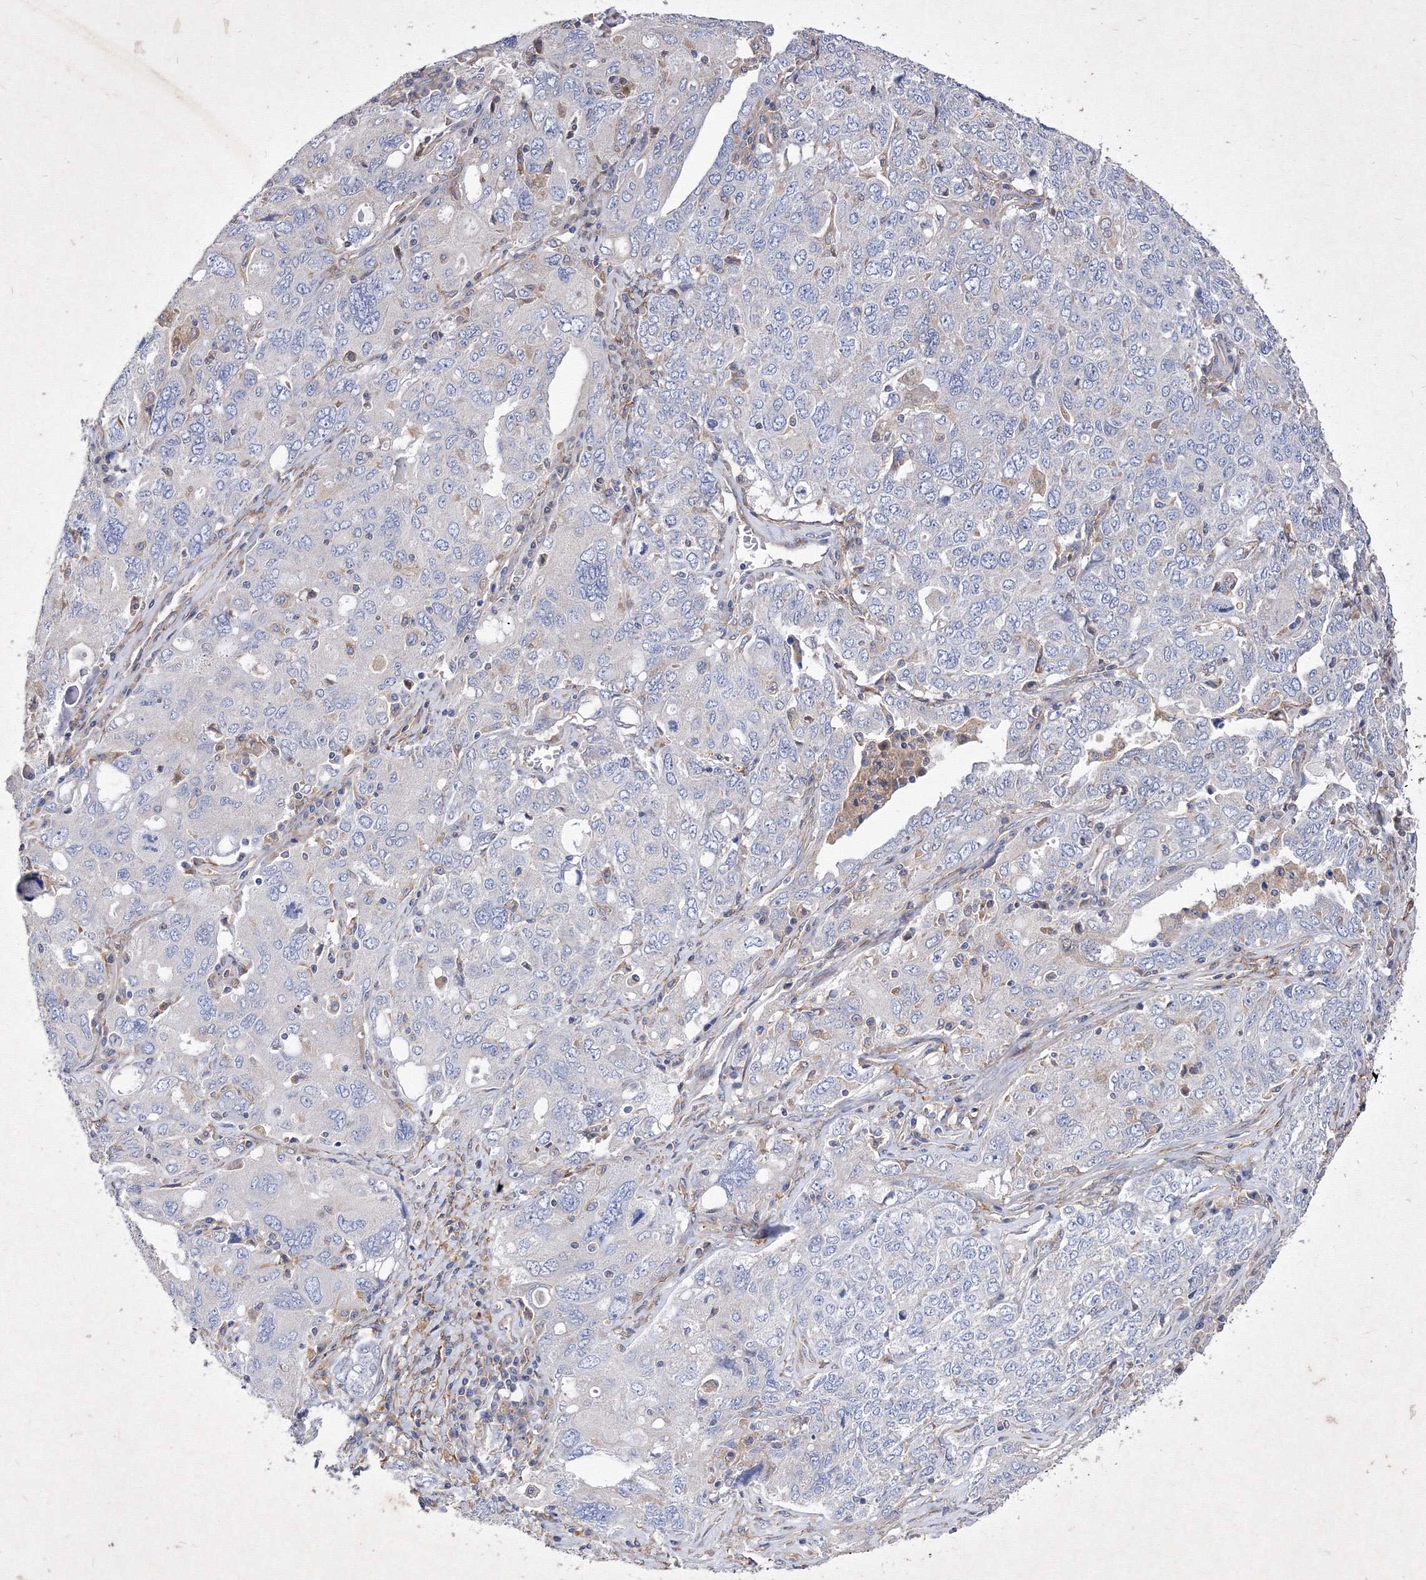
{"staining": {"intensity": "negative", "quantity": "none", "location": "none"}, "tissue": "ovarian cancer", "cell_type": "Tumor cells", "image_type": "cancer", "snomed": [{"axis": "morphology", "description": "Carcinoma, endometroid"}, {"axis": "topography", "description": "Ovary"}], "caption": "Ovarian cancer (endometroid carcinoma) was stained to show a protein in brown. There is no significant positivity in tumor cells.", "gene": "SNX18", "patient": {"sex": "female", "age": 62}}